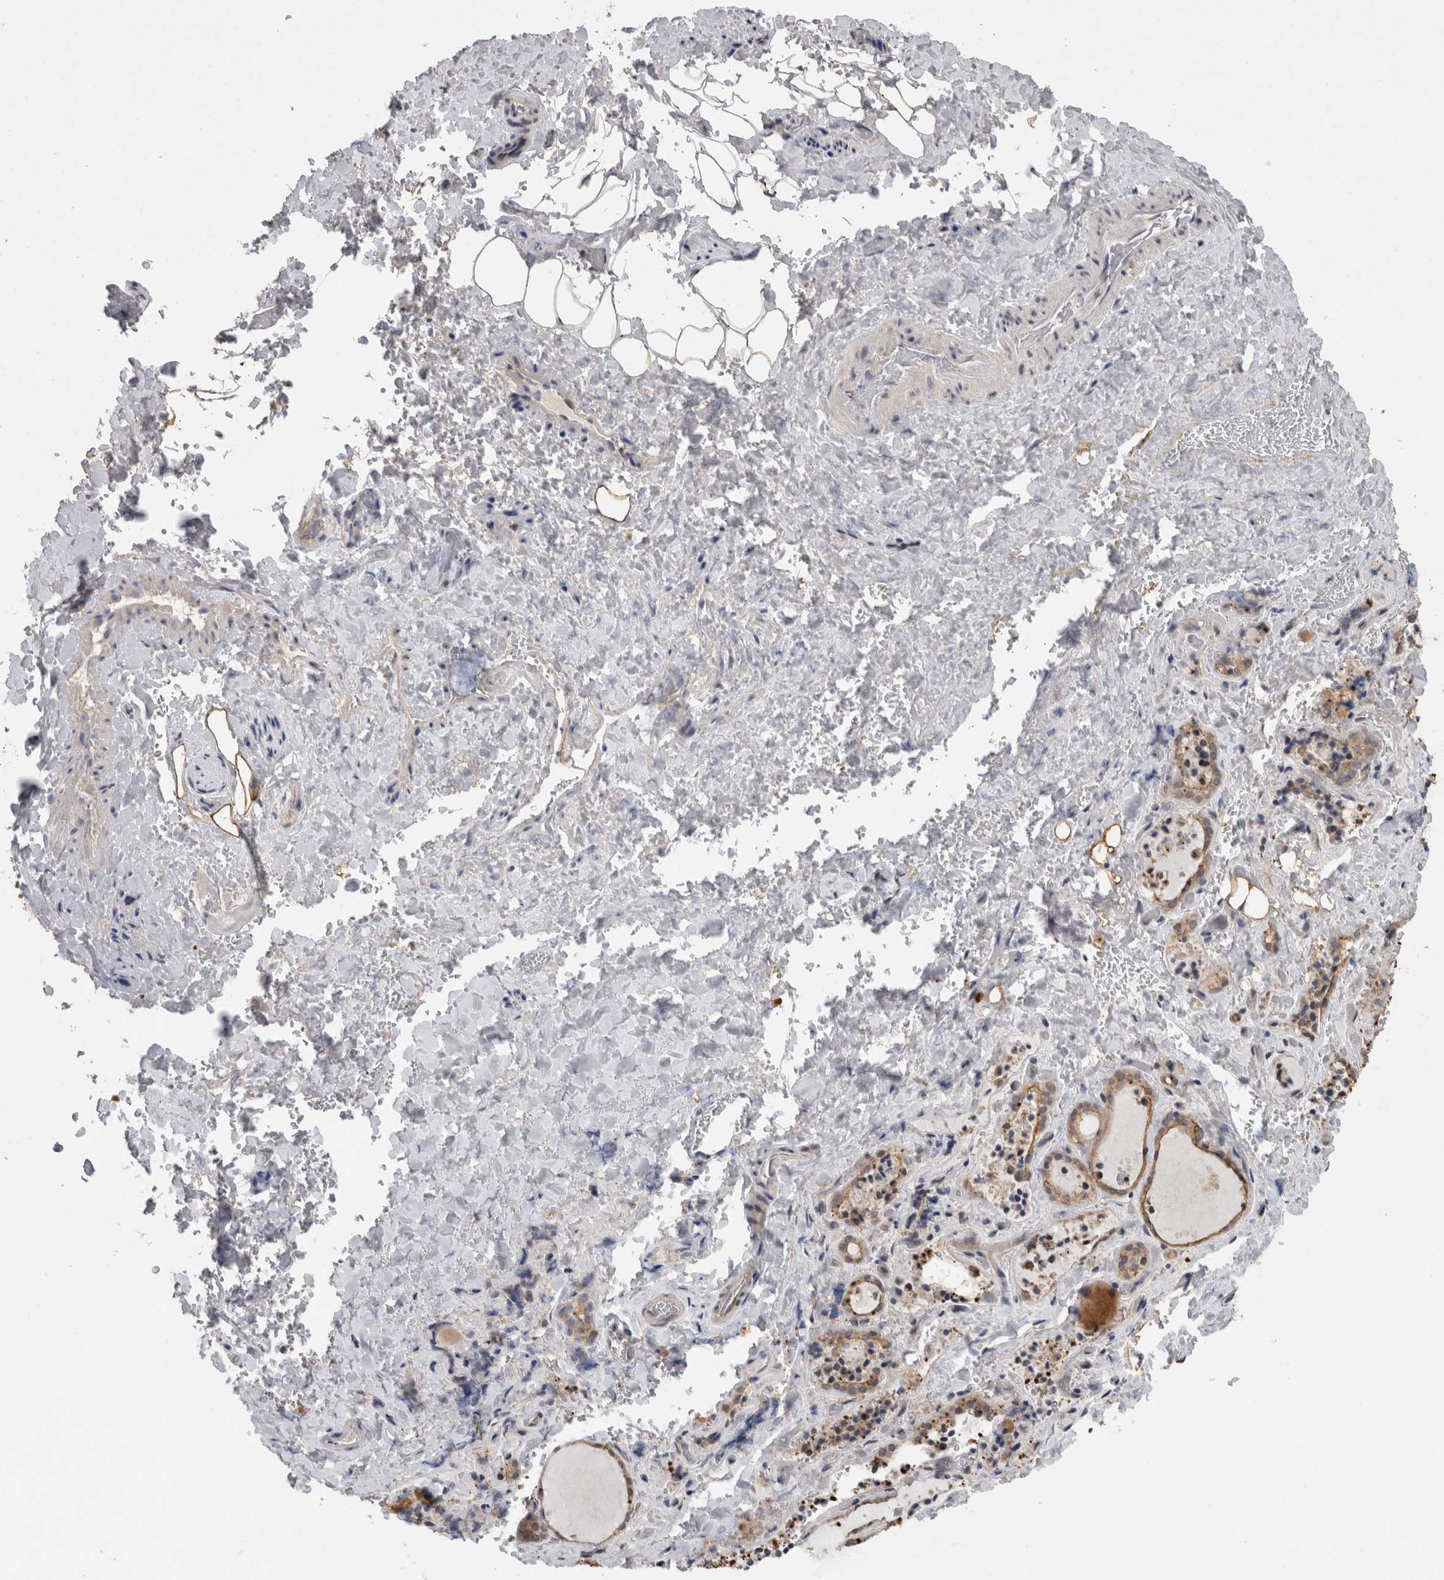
{"staining": {"intensity": "moderate", "quantity": ">75%", "location": "cytoplasmic/membranous"}, "tissue": "thyroid gland", "cell_type": "Glandular cells", "image_type": "normal", "snomed": [{"axis": "morphology", "description": "Normal tissue, NOS"}, {"axis": "topography", "description": "Thyroid gland"}], "caption": "An immunohistochemistry image of normal tissue is shown. Protein staining in brown shows moderate cytoplasmic/membranous positivity in thyroid gland within glandular cells.", "gene": "RHPN1", "patient": {"sex": "female", "age": 44}}